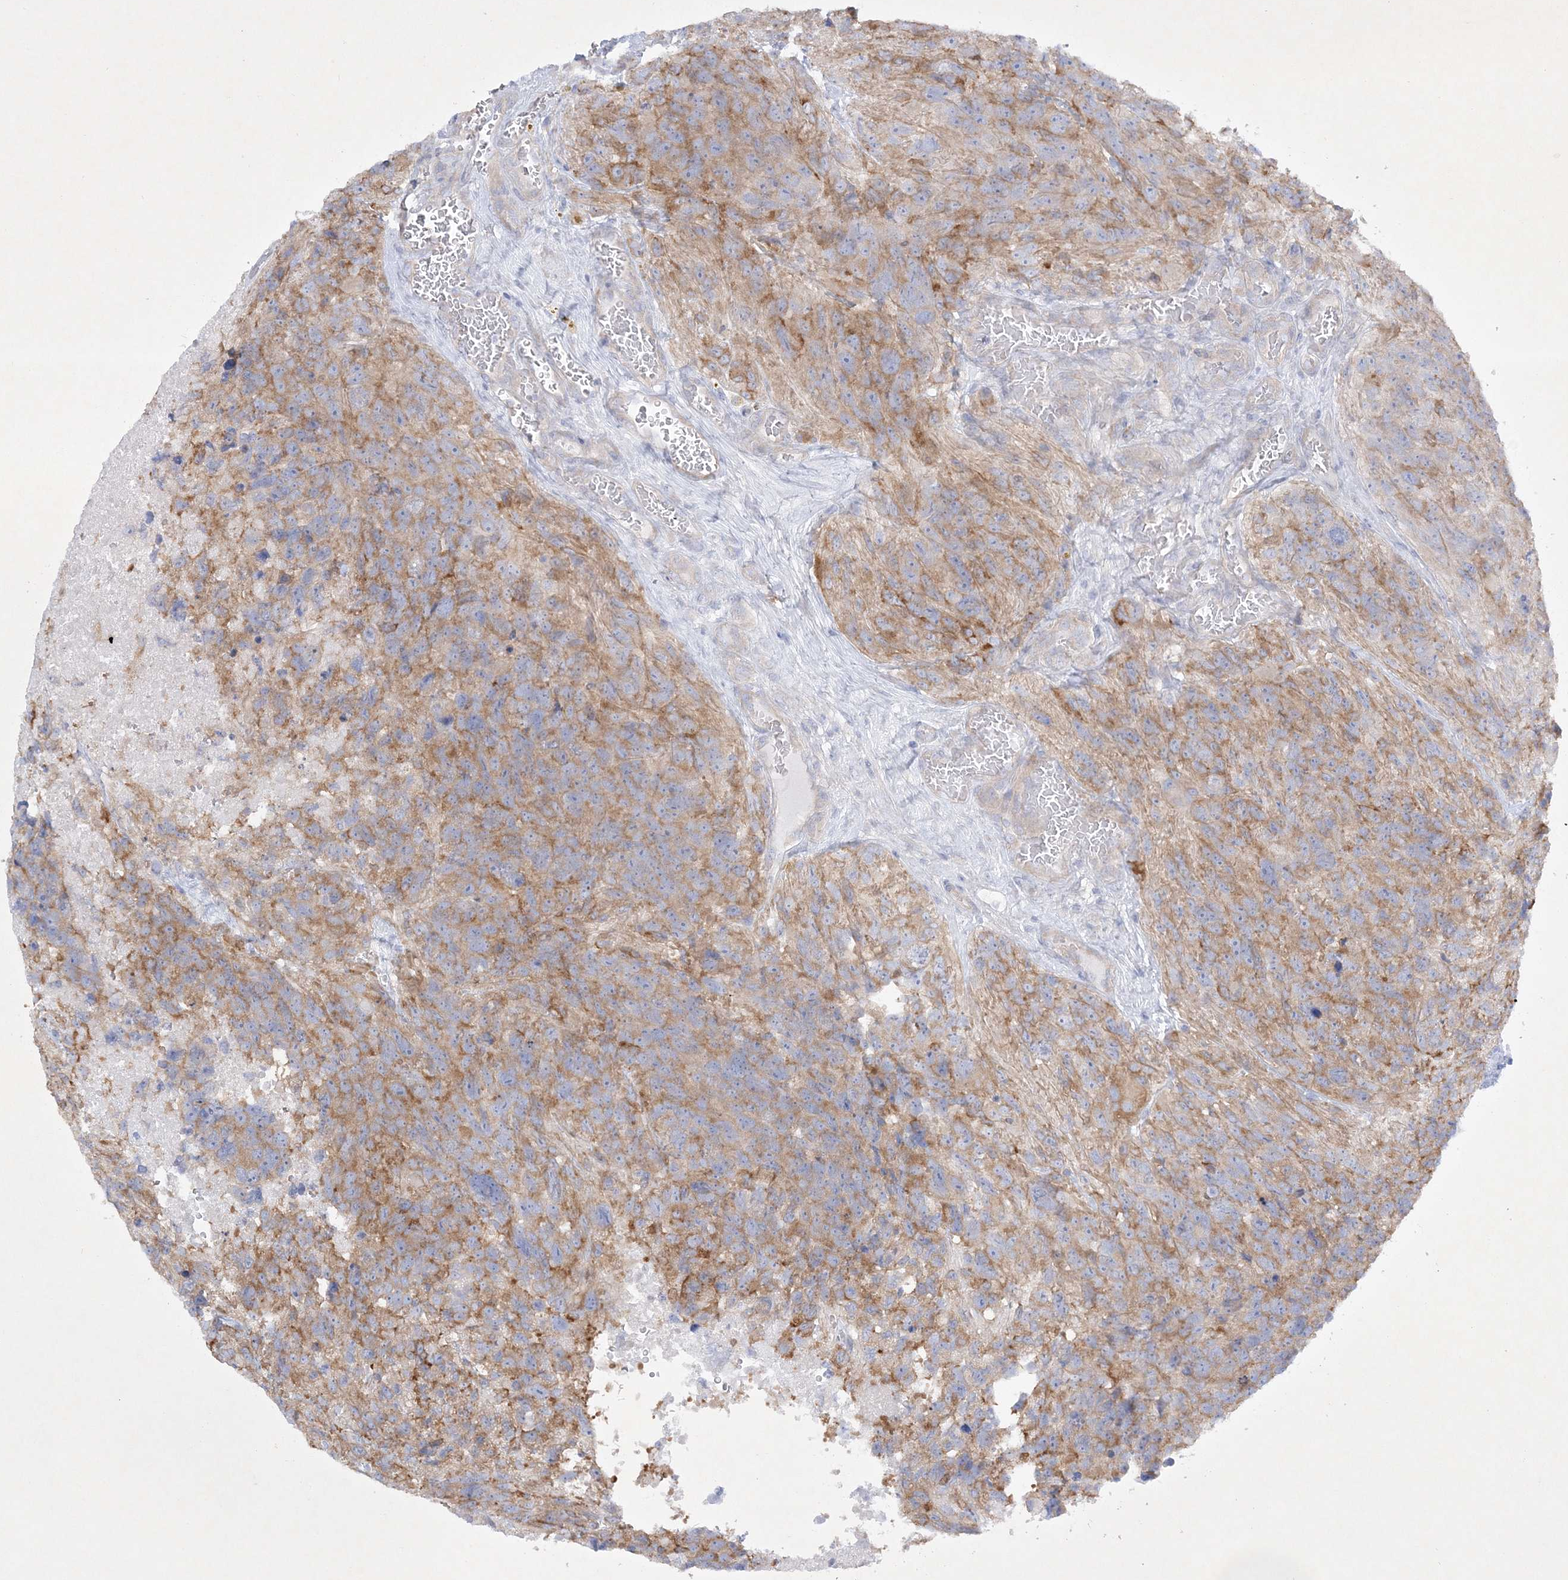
{"staining": {"intensity": "moderate", "quantity": "25%-75%", "location": "cytoplasmic/membranous"}, "tissue": "glioma", "cell_type": "Tumor cells", "image_type": "cancer", "snomed": [{"axis": "morphology", "description": "Glioma, malignant, High grade"}, {"axis": "topography", "description": "Brain"}], "caption": "Tumor cells reveal medium levels of moderate cytoplasmic/membranous staining in approximately 25%-75% of cells in human high-grade glioma (malignant). (IHC, brightfield microscopy, high magnification).", "gene": "FARSB", "patient": {"sex": "male", "age": 69}}